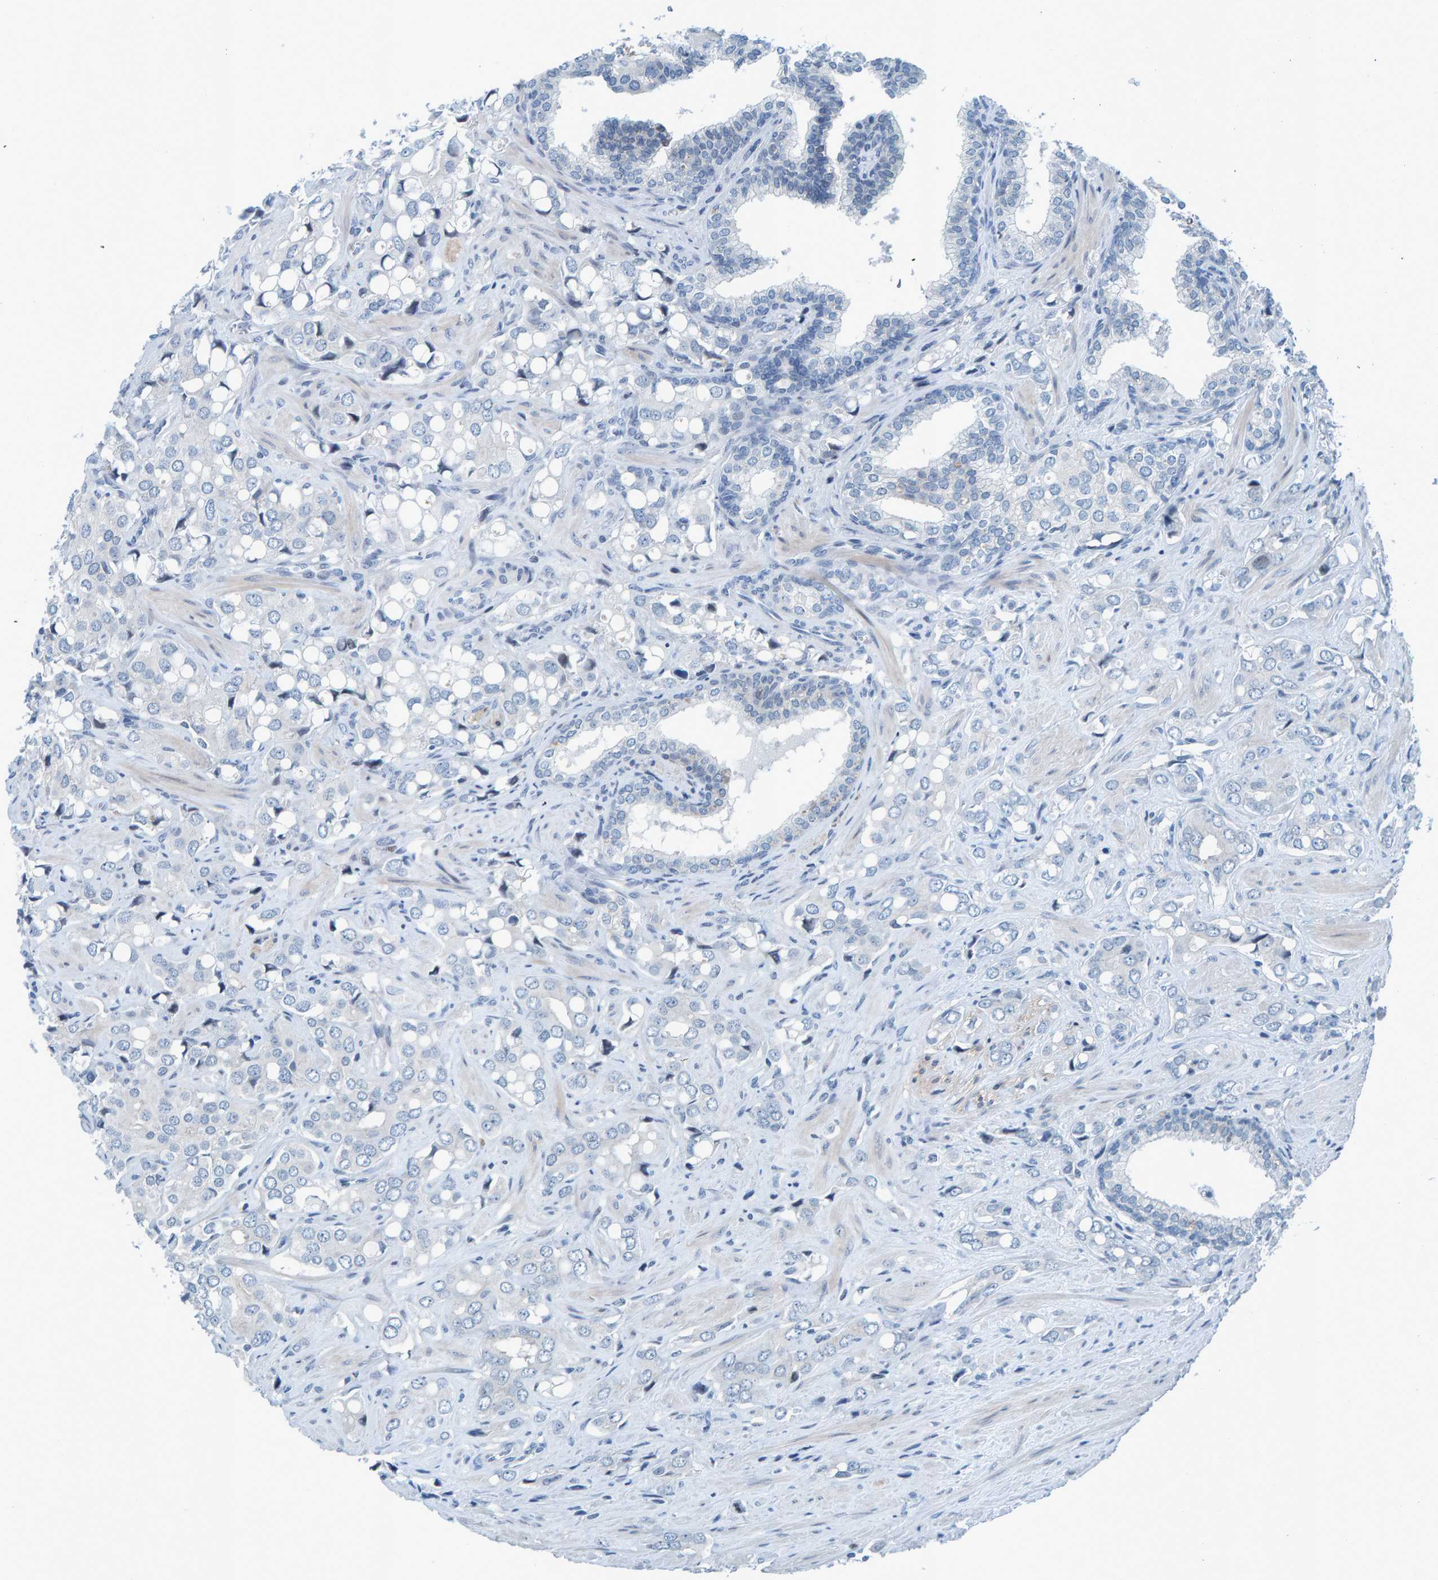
{"staining": {"intensity": "negative", "quantity": "none", "location": "none"}, "tissue": "prostate cancer", "cell_type": "Tumor cells", "image_type": "cancer", "snomed": [{"axis": "morphology", "description": "Adenocarcinoma, High grade"}, {"axis": "topography", "description": "Prostate"}], "caption": "This histopathology image is of high-grade adenocarcinoma (prostate) stained with immunohistochemistry to label a protein in brown with the nuclei are counter-stained blue. There is no positivity in tumor cells. (DAB (3,3'-diaminobenzidine) IHC visualized using brightfield microscopy, high magnification).", "gene": "CNP", "patient": {"sex": "male", "age": 52}}